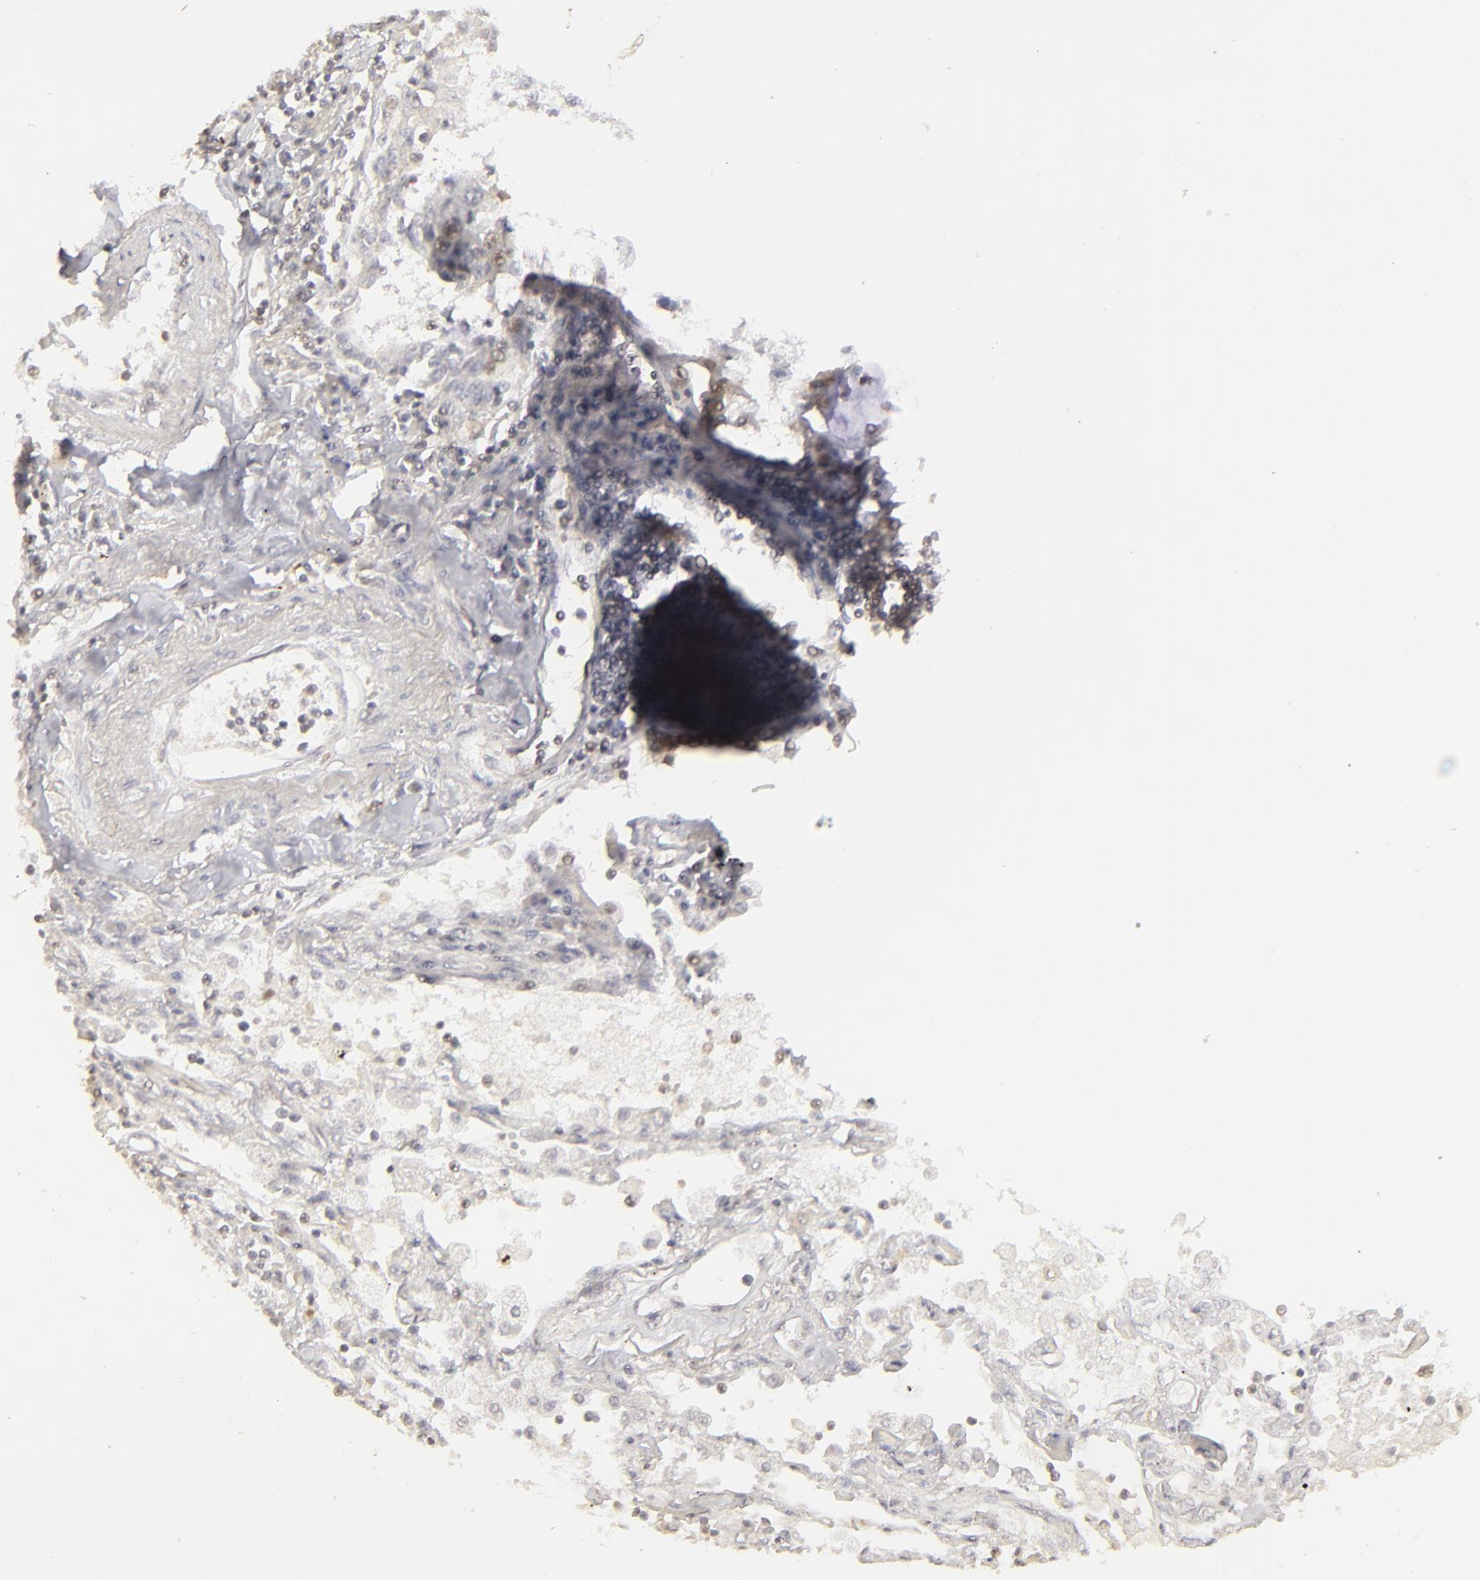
{"staining": {"intensity": "negative", "quantity": "none", "location": "none"}, "tissue": "lung cancer", "cell_type": "Tumor cells", "image_type": "cancer", "snomed": [{"axis": "morphology", "description": "Squamous cell carcinoma, NOS"}, {"axis": "topography", "description": "Lung"}], "caption": "Histopathology image shows no significant protein staining in tumor cells of lung cancer.", "gene": "CLDN2", "patient": {"sex": "male", "age": 75}}